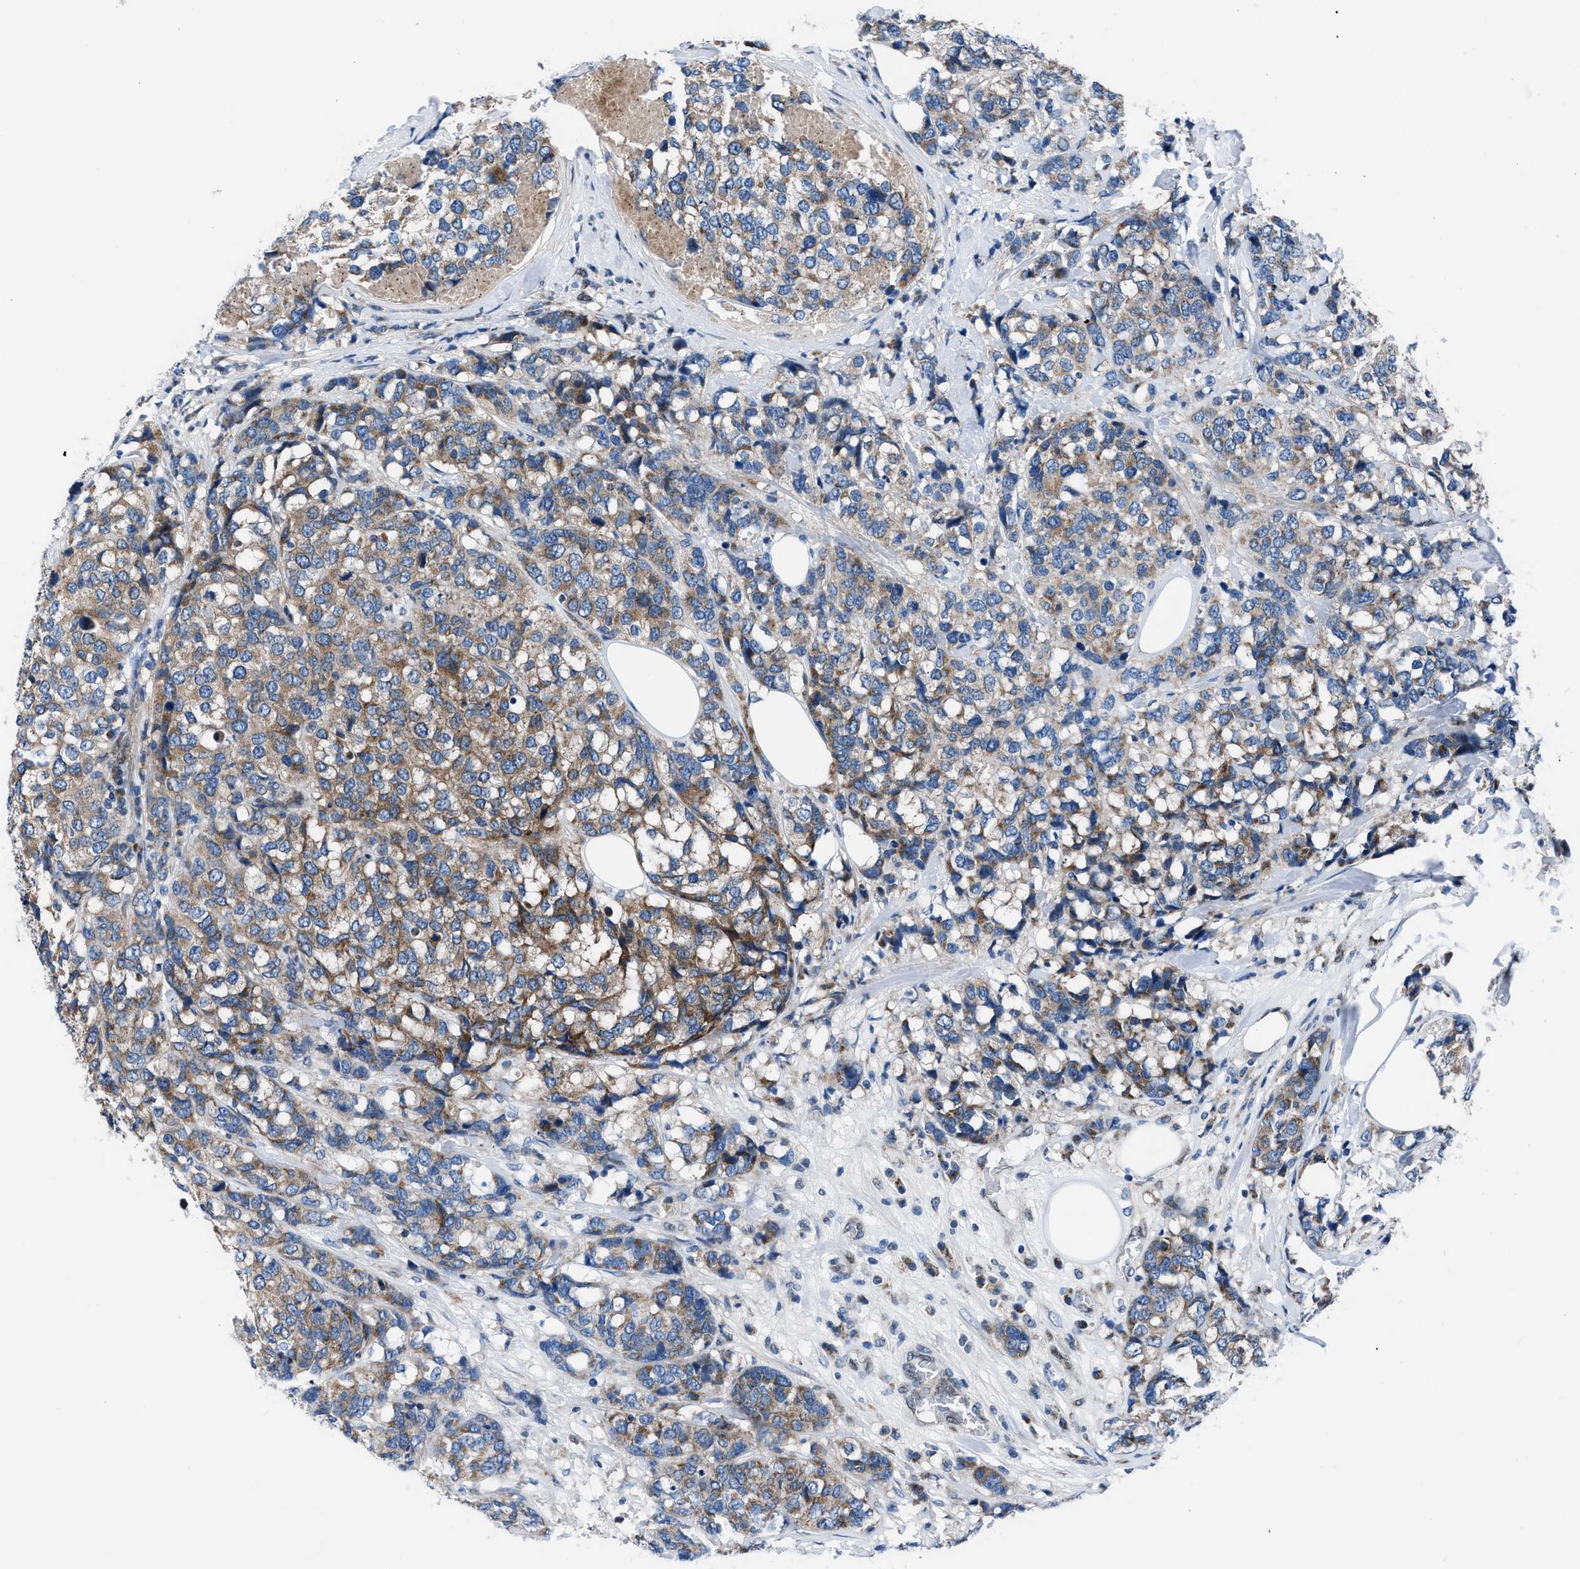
{"staining": {"intensity": "moderate", "quantity": ">75%", "location": "cytoplasmic/membranous"}, "tissue": "breast cancer", "cell_type": "Tumor cells", "image_type": "cancer", "snomed": [{"axis": "morphology", "description": "Lobular carcinoma"}, {"axis": "topography", "description": "Breast"}], "caption": "Breast lobular carcinoma stained for a protein (brown) displays moderate cytoplasmic/membranous positive positivity in about >75% of tumor cells.", "gene": "LMO2", "patient": {"sex": "female", "age": 59}}